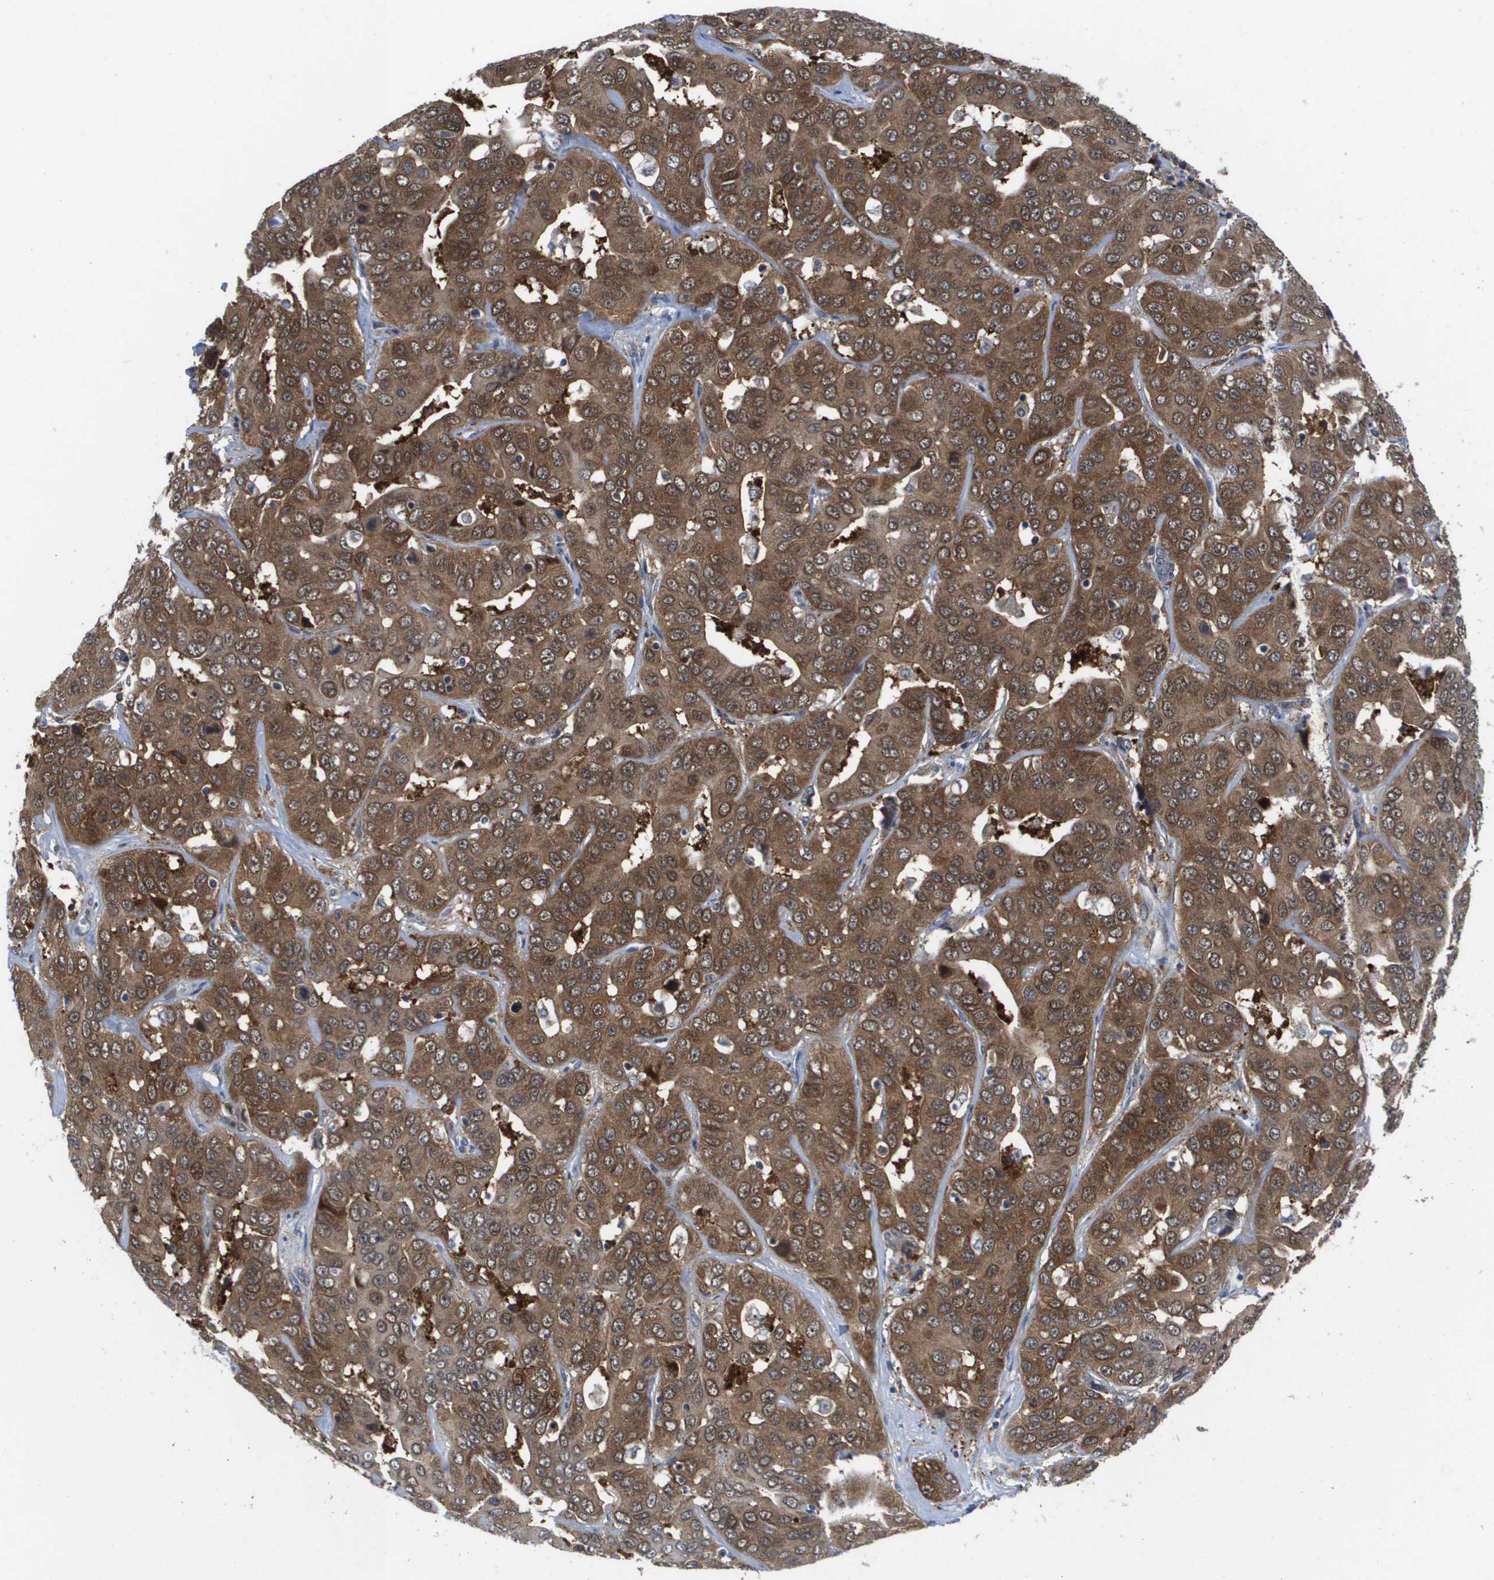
{"staining": {"intensity": "moderate", "quantity": ">75%", "location": "cytoplasmic/membranous,nuclear"}, "tissue": "liver cancer", "cell_type": "Tumor cells", "image_type": "cancer", "snomed": [{"axis": "morphology", "description": "Cholangiocarcinoma"}, {"axis": "topography", "description": "Liver"}], "caption": "Liver cholangiocarcinoma stained with a brown dye displays moderate cytoplasmic/membranous and nuclear positive positivity in approximately >75% of tumor cells.", "gene": "FKBP4", "patient": {"sex": "female", "age": 52}}